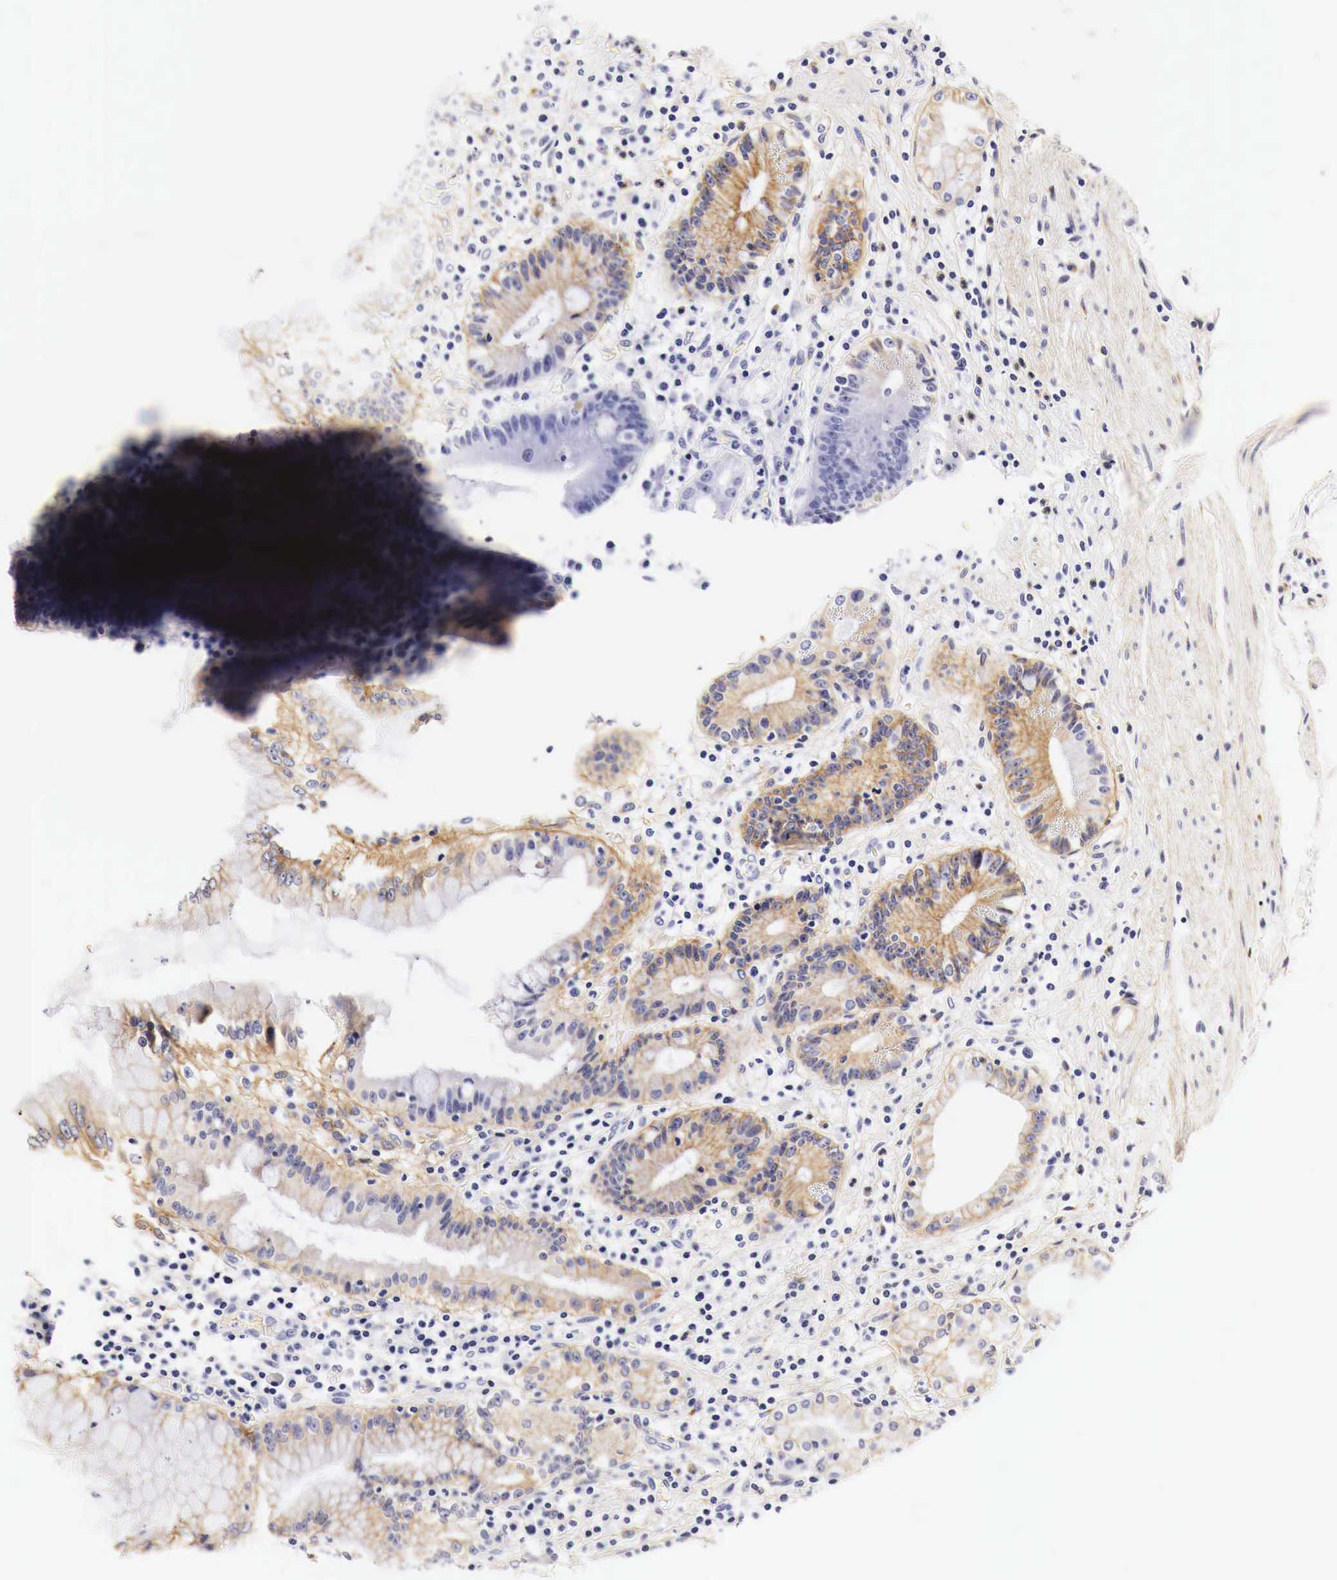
{"staining": {"intensity": "moderate", "quantity": "25%-75%", "location": "cytoplasmic/membranous"}, "tissue": "stomach", "cell_type": "Glandular cells", "image_type": "normal", "snomed": [{"axis": "morphology", "description": "Normal tissue, NOS"}, {"axis": "topography", "description": "Stomach, lower"}], "caption": "Immunohistochemistry of unremarkable human stomach reveals medium levels of moderate cytoplasmic/membranous staining in about 25%-75% of glandular cells.", "gene": "EGFR", "patient": {"sex": "male", "age": 58}}